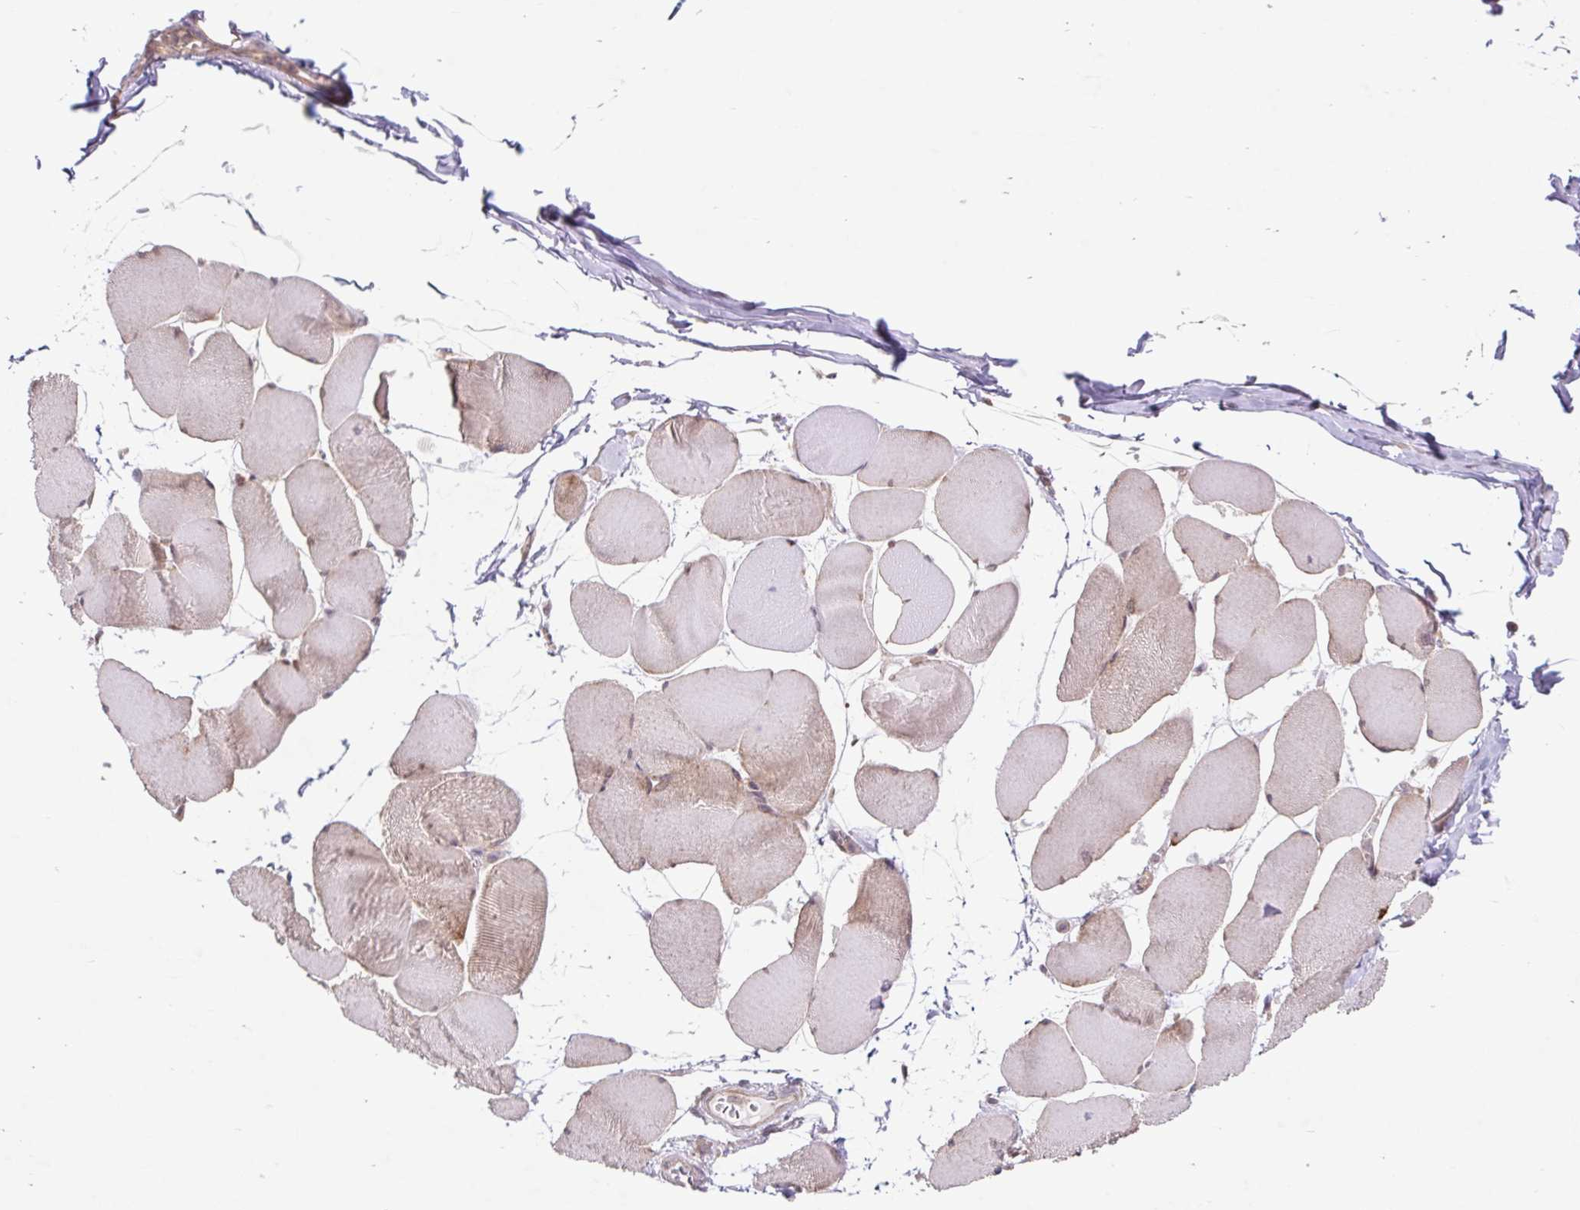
{"staining": {"intensity": "weak", "quantity": "25%-75%", "location": "cytoplasmic/membranous"}, "tissue": "skeletal muscle", "cell_type": "Myocytes", "image_type": "normal", "snomed": [{"axis": "morphology", "description": "Normal tissue, NOS"}, {"axis": "topography", "description": "Skeletal muscle"}], "caption": "Protein expression analysis of unremarkable human skeletal muscle reveals weak cytoplasmic/membranous staining in about 25%-75% of myocytes.", "gene": "HFE", "patient": {"sex": "female", "age": 75}}